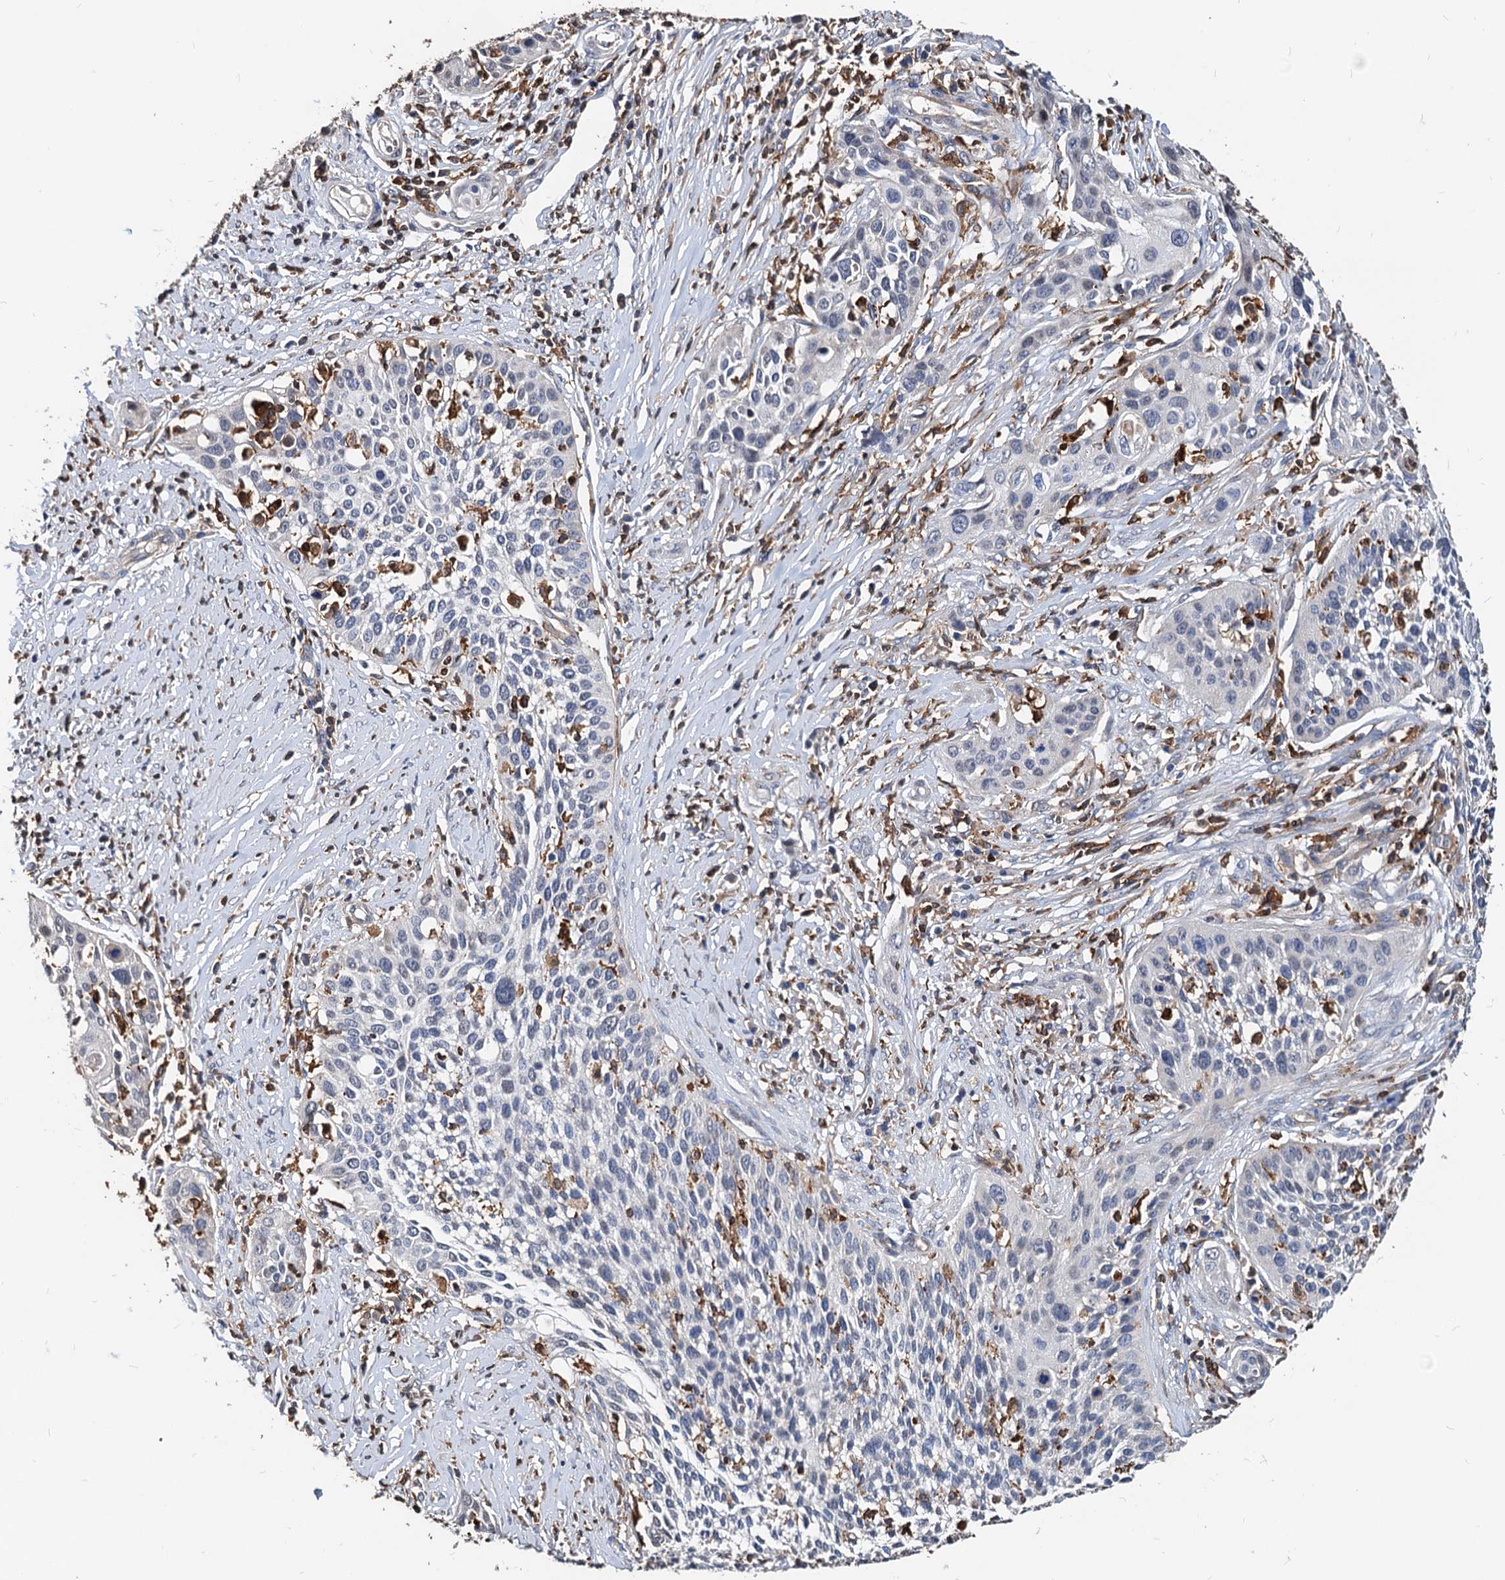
{"staining": {"intensity": "negative", "quantity": "none", "location": "none"}, "tissue": "cervical cancer", "cell_type": "Tumor cells", "image_type": "cancer", "snomed": [{"axis": "morphology", "description": "Squamous cell carcinoma, NOS"}, {"axis": "topography", "description": "Cervix"}], "caption": "The histopathology image displays no staining of tumor cells in cervical cancer. The staining is performed using DAB brown chromogen with nuclei counter-stained in using hematoxylin.", "gene": "LCP2", "patient": {"sex": "female", "age": 34}}